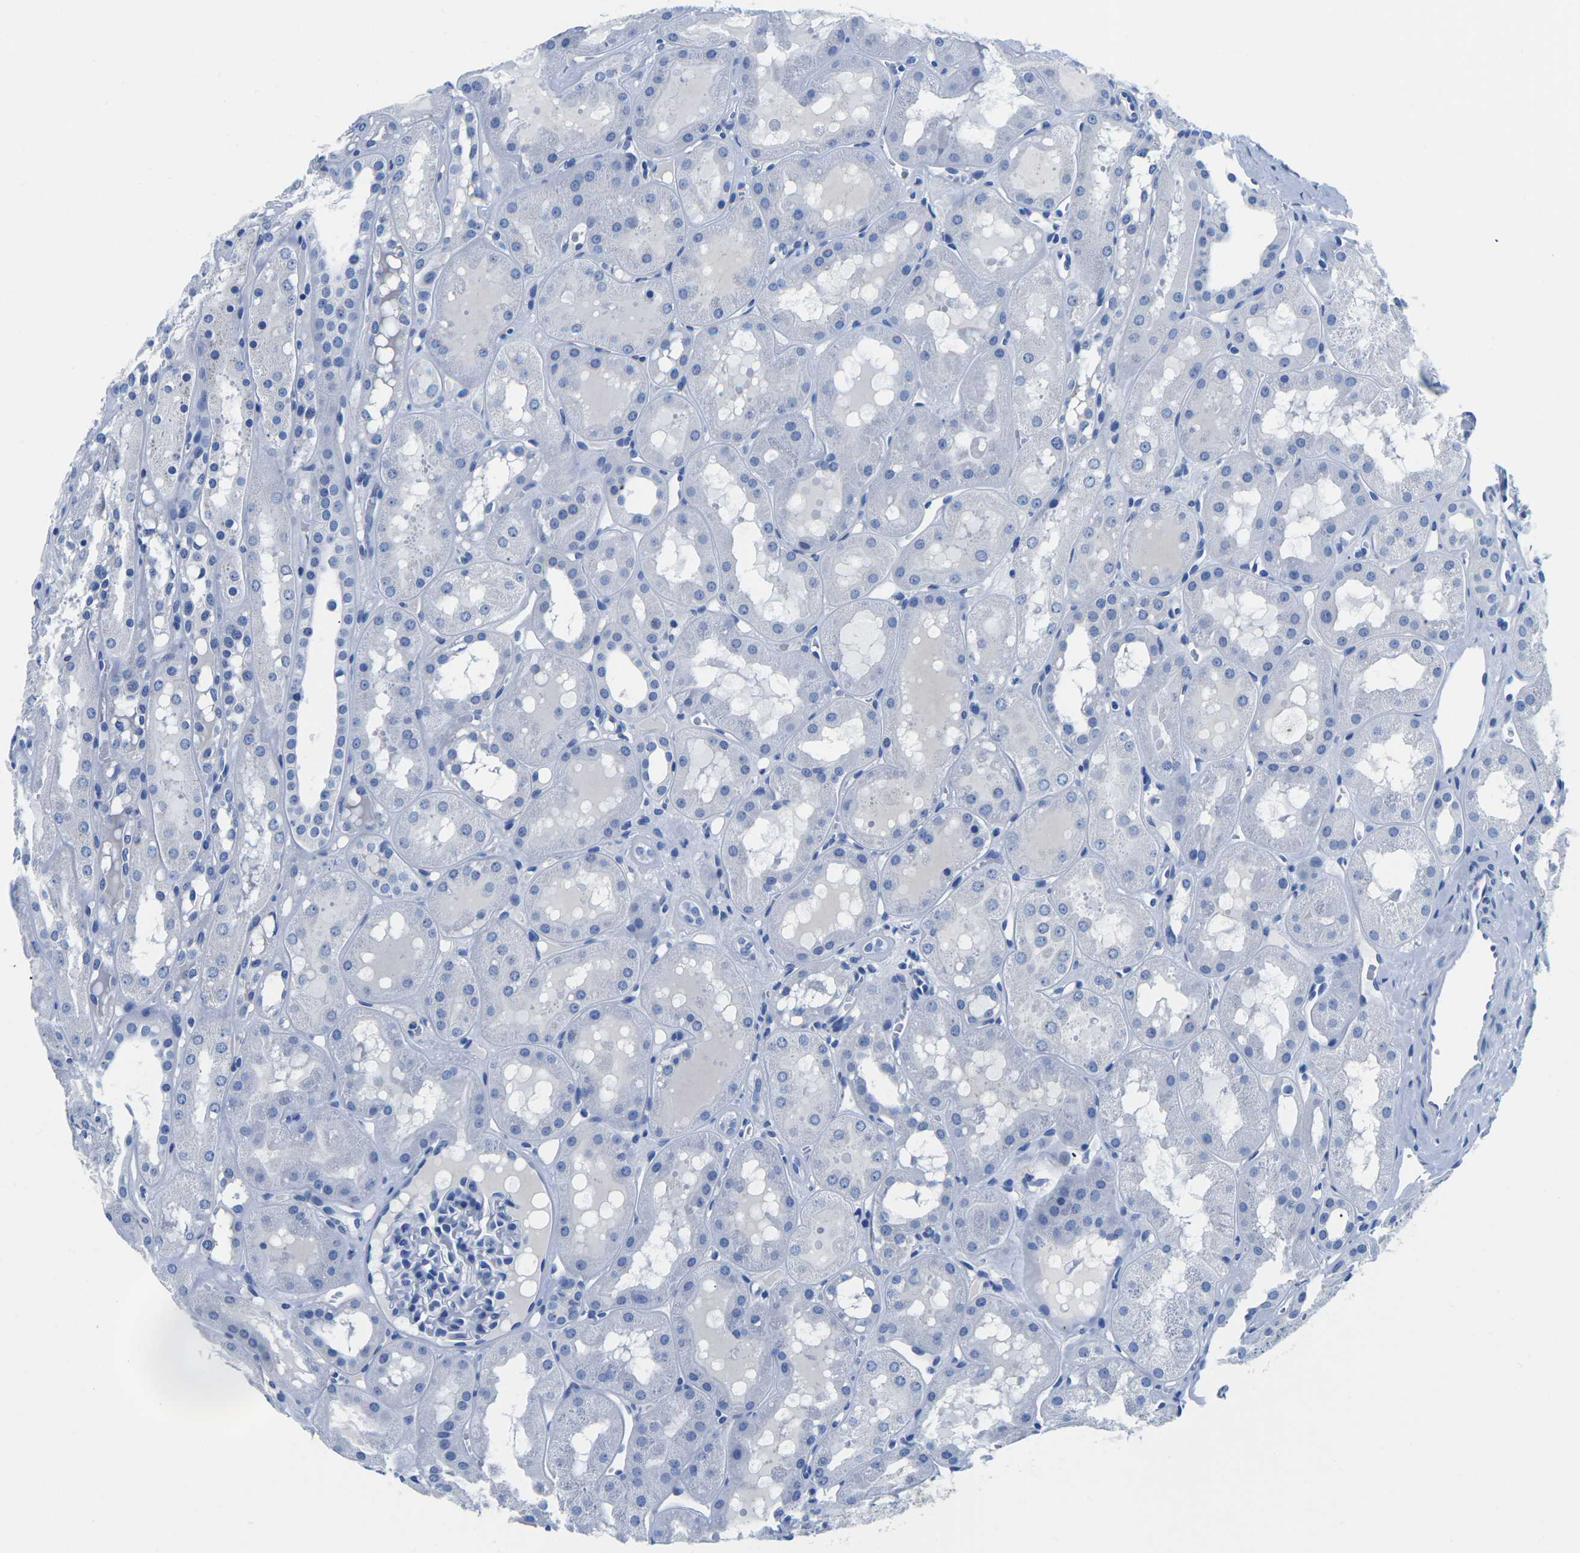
{"staining": {"intensity": "negative", "quantity": "none", "location": "none"}, "tissue": "kidney", "cell_type": "Cells in glomeruli", "image_type": "normal", "snomed": [{"axis": "morphology", "description": "Normal tissue, NOS"}, {"axis": "topography", "description": "Kidney"}, {"axis": "topography", "description": "Urinary bladder"}], "caption": "The micrograph shows no significant positivity in cells in glomeruli of kidney. (IHC, brightfield microscopy, high magnification).", "gene": "CYP1A2", "patient": {"sex": "male", "age": 16}}